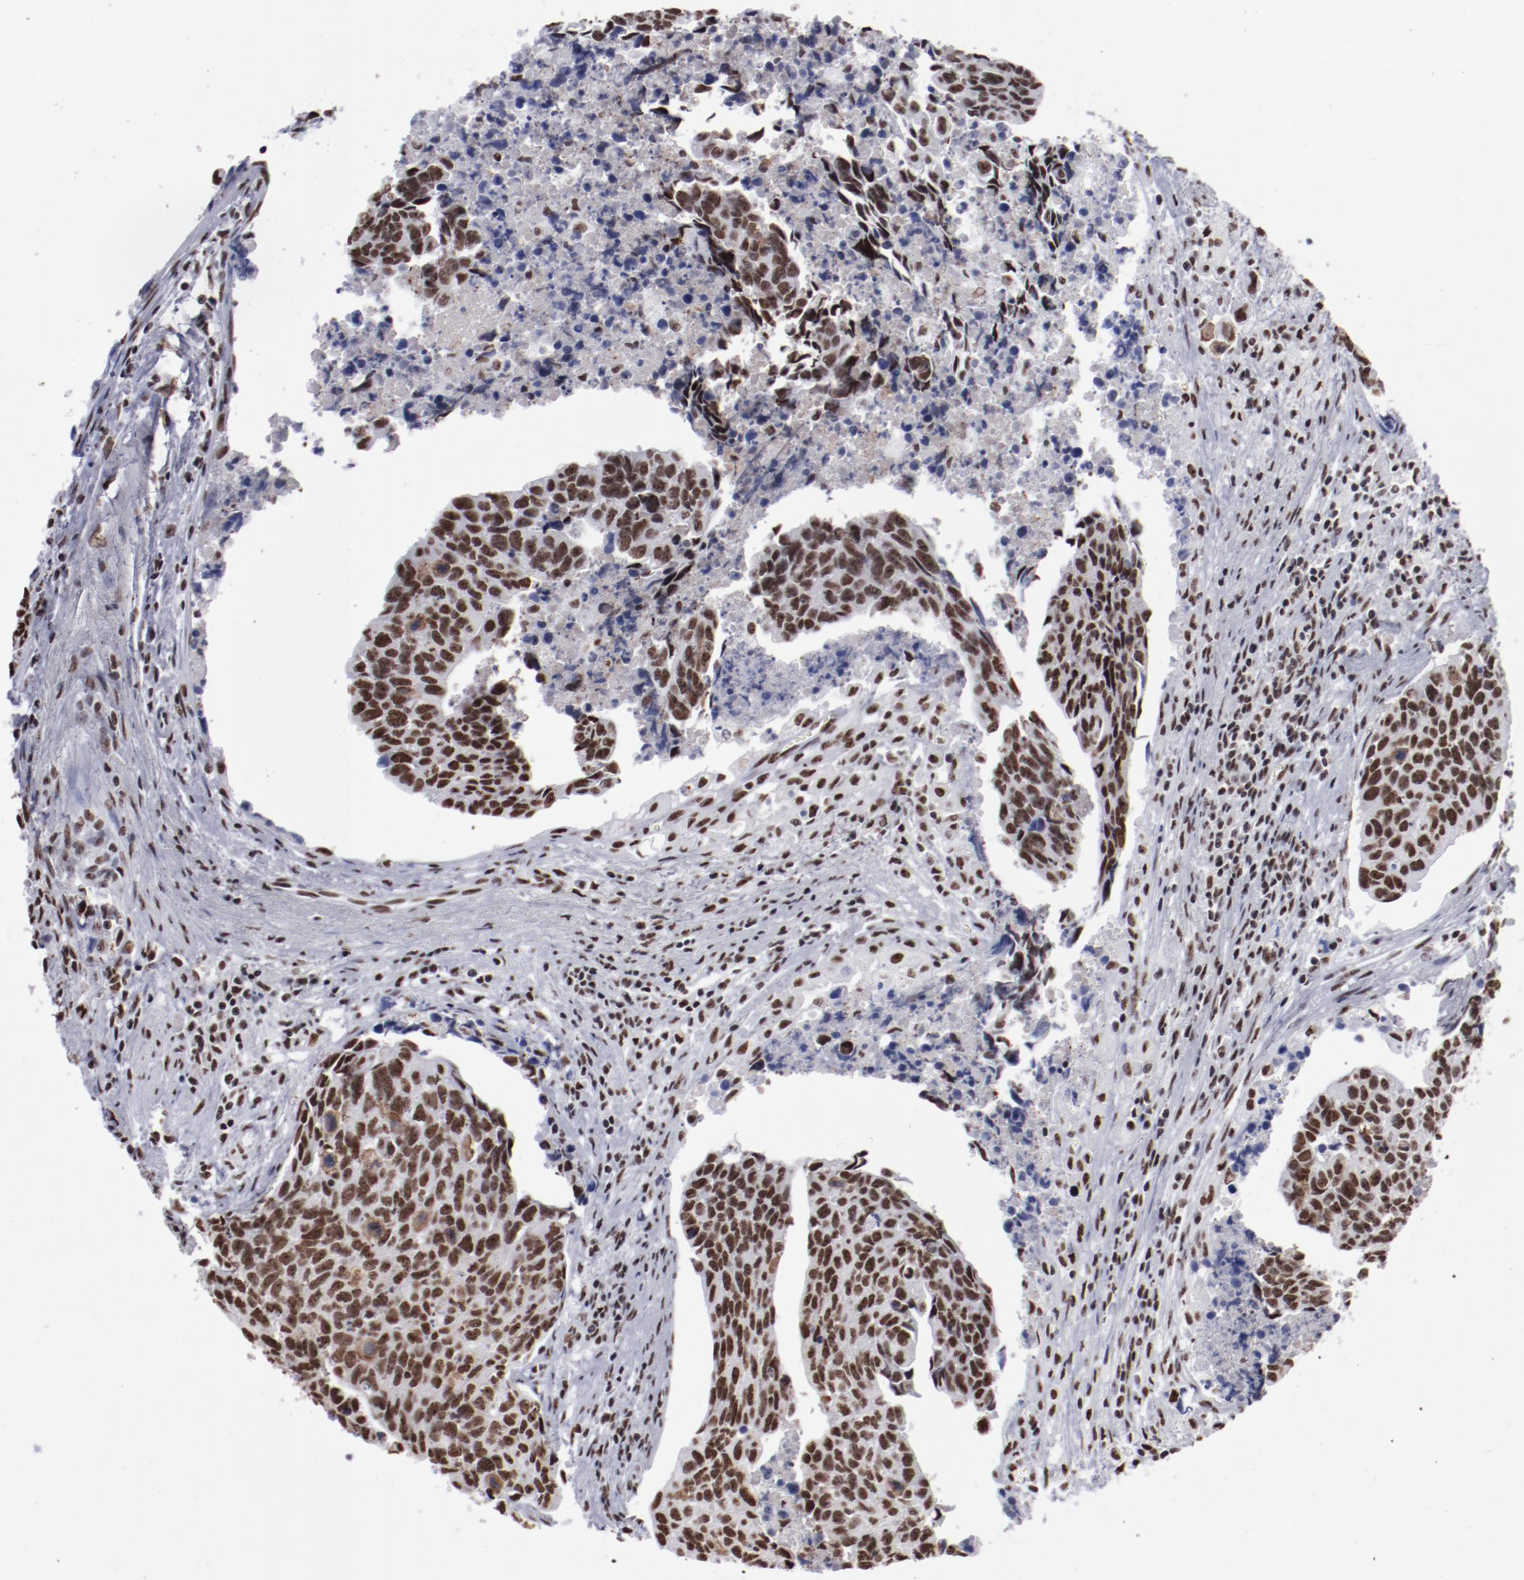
{"staining": {"intensity": "strong", "quantity": ">75%", "location": "nuclear"}, "tissue": "urothelial cancer", "cell_type": "Tumor cells", "image_type": "cancer", "snomed": [{"axis": "morphology", "description": "Urothelial carcinoma, High grade"}, {"axis": "topography", "description": "Urinary bladder"}], "caption": "Immunohistochemical staining of urothelial carcinoma (high-grade) demonstrates high levels of strong nuclear positivity in approximately >75% of tumor cells. (Stains: DAB in brown, nuclei in blue, Microscopy: brightfield microscopy at high magnification).", "gene": "HNRNPA2B1", "patient": {"sex": "male", "age": 81}}